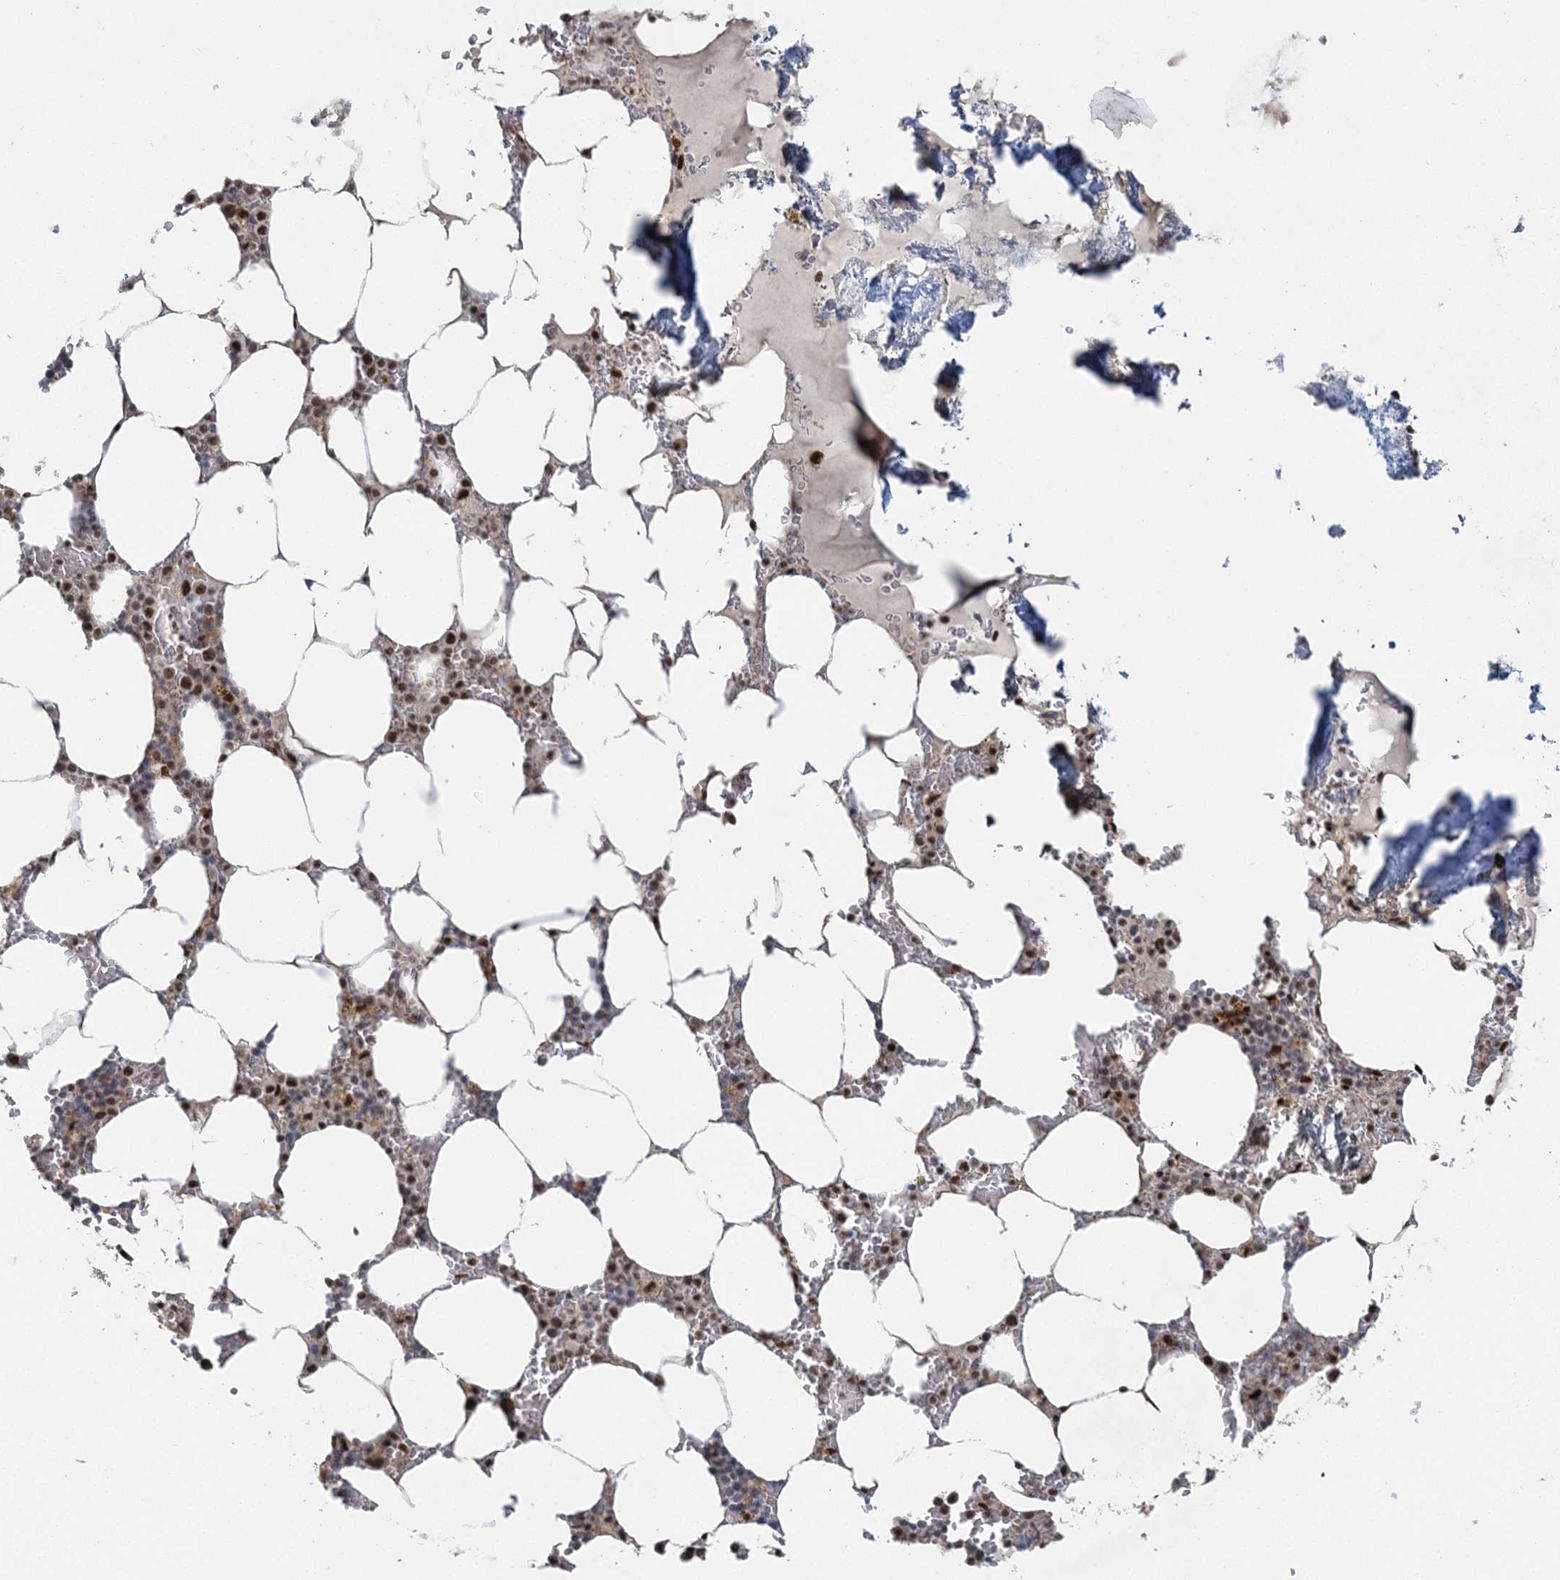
{"staining": {"intensity": "strong", "quantity": "25%-75%", "location": "cytoplasmic/membranous,nuclear"}, "tissue": "bone marrow", "cell_type": "Hematopoietic cells", "image_type": "normal", "snomed": [{"axis": "morphology", "description": "Normal tissue, NOS"}, {"axis": "topography", "description": "Bone marrow"}], "caption": "DAB (3,3'-diaminobenzidine) immunohistochemical staining of unremarkable human bone marrow reveals strong cytoplasmic/membranous,nuclear protein staining in about 25%-75% of hematopoietic cells.", "gene": "CWC22", "patient": {"sex": "male", "age": 70}}